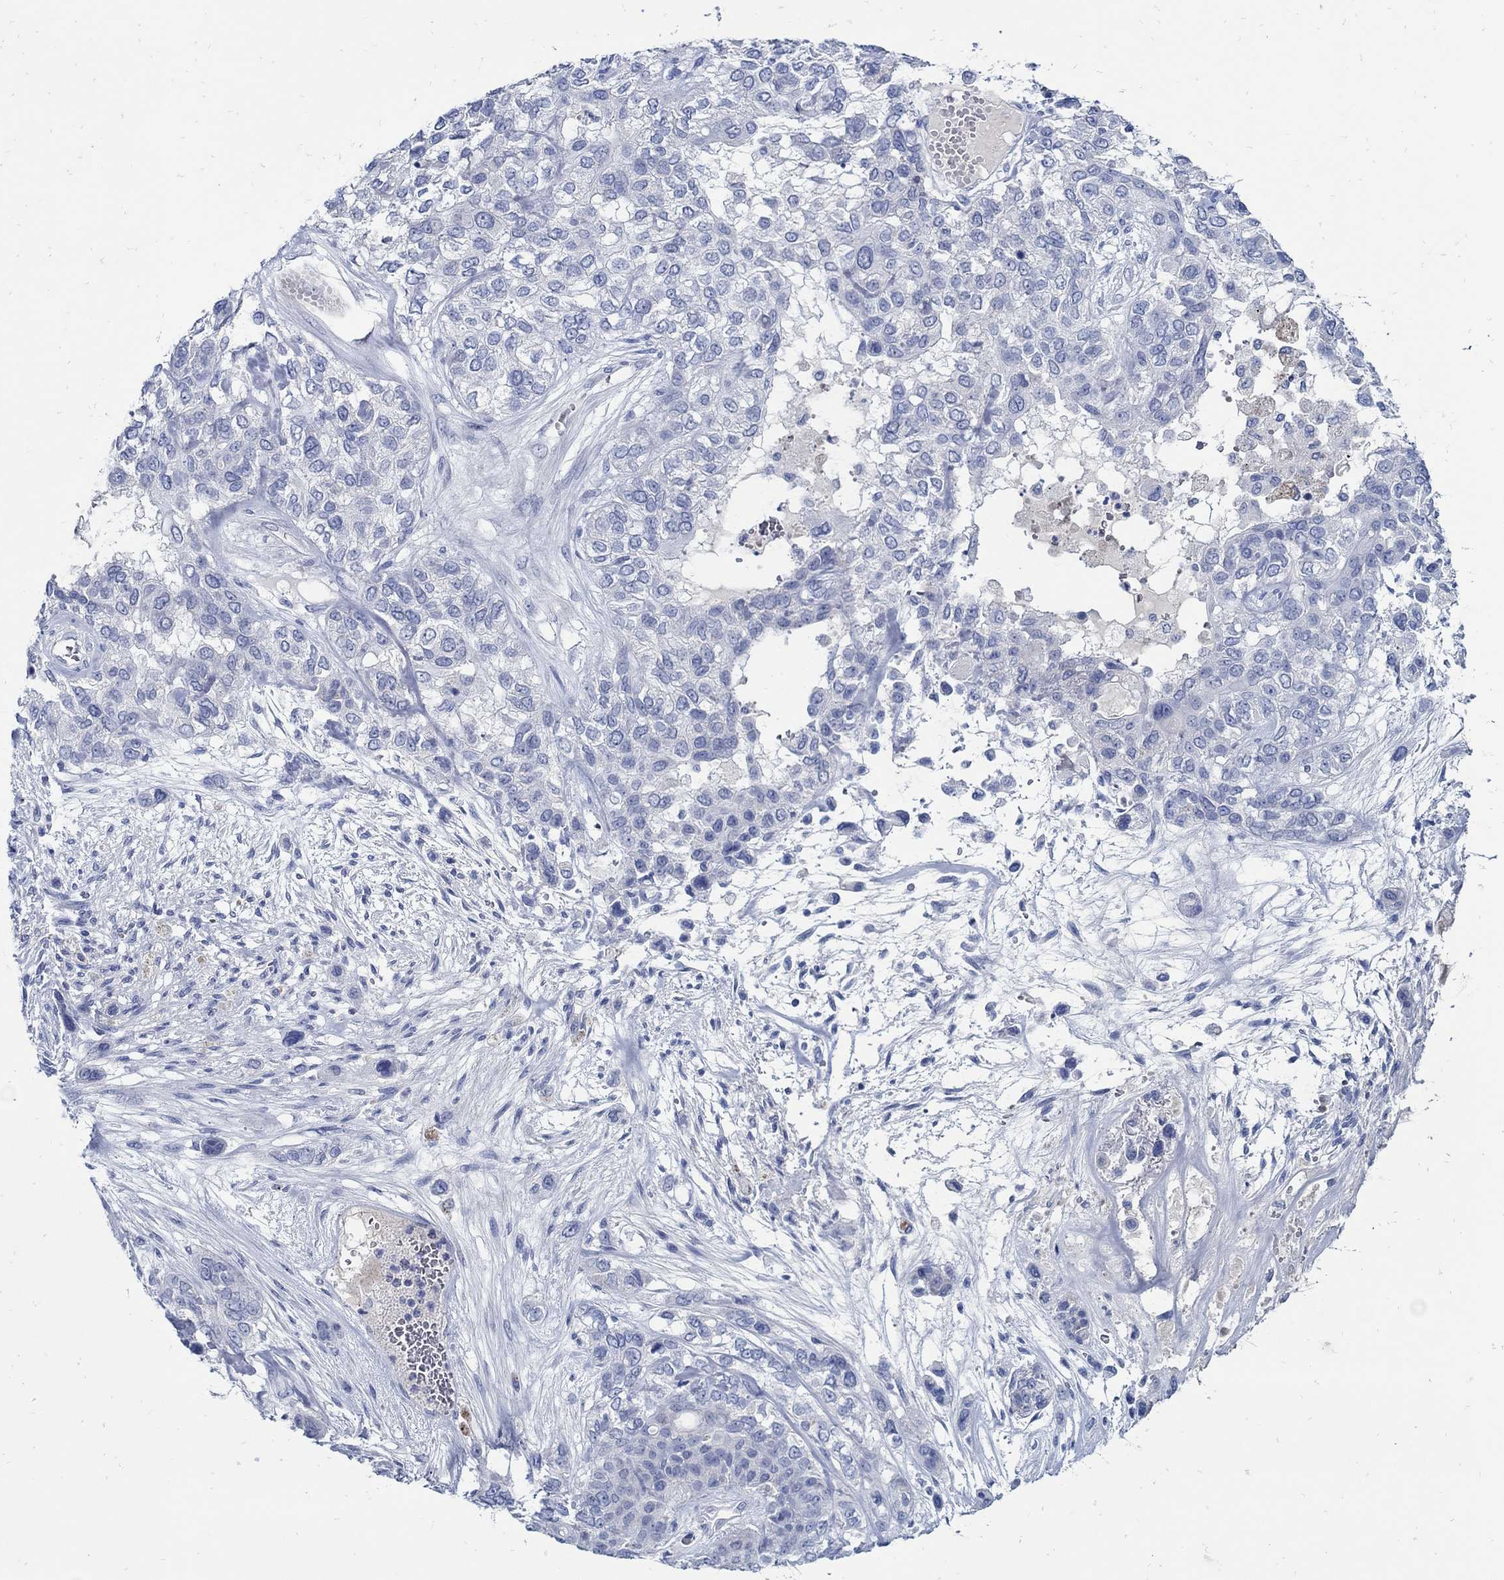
{"staining": {"intensity": "negative", "quantity": "none", "location": "none"}, "tissue": "lung cancer", "cell_type": "Tumor cells", "image_type": "cancer", "snomed": [{"axis": "morphology", "description": "Squamous cell carcinoma, NOS"}, {"axis": "topography", "description": "Lung"}], "caption": "Human lung squamous cell carcinoma stained for a protein using immunohistochemistry reveals no expression in tumor cells.", "gene": "PAX9", "patient": {"sex": "female", "age": 70}}